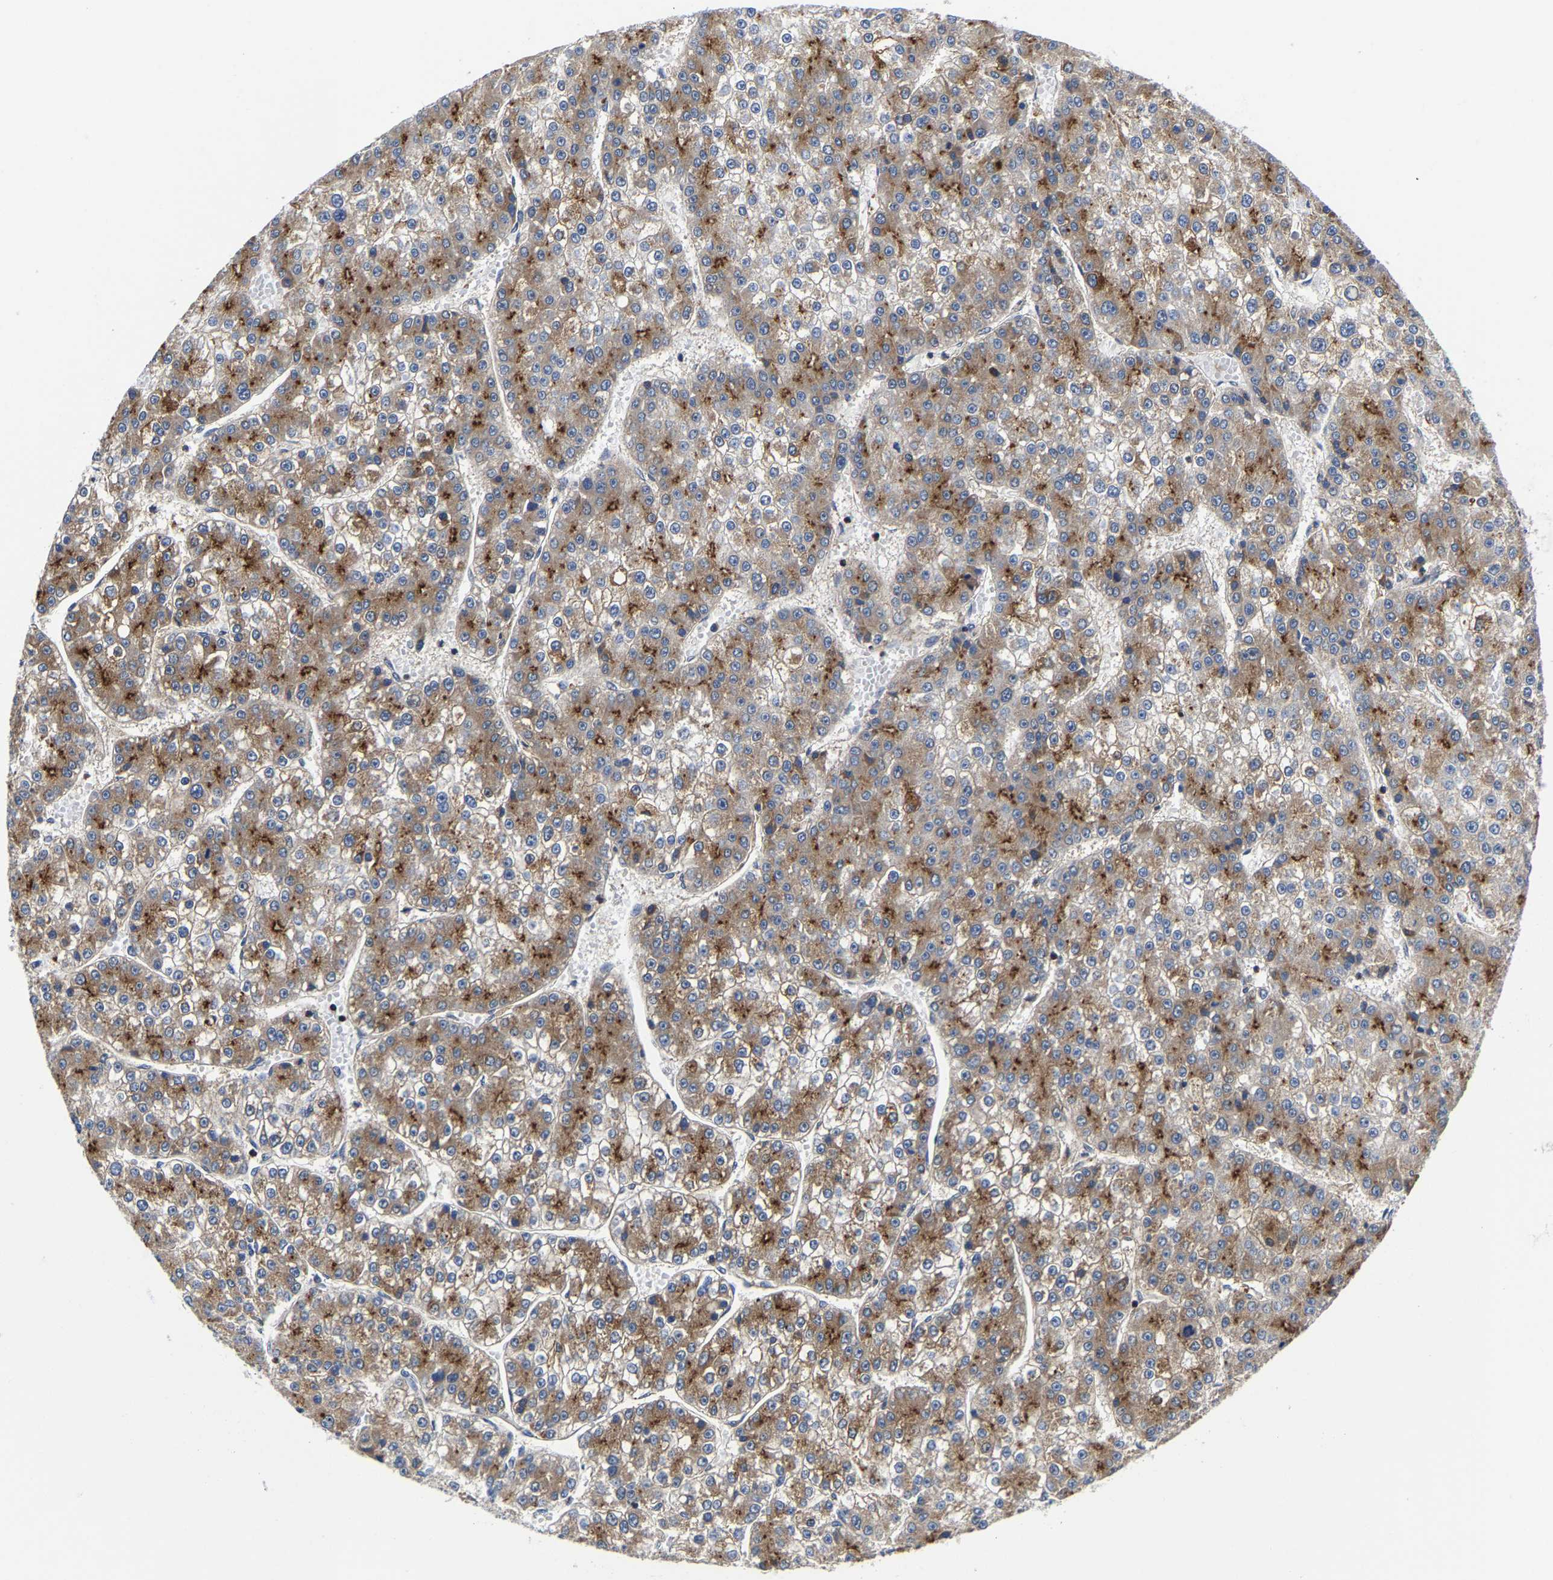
{"staining": {"intensity": "moderate", "quantity": ">75%", "location": "cytoplasmic/membranous"}, "tissue": "liver cancer", "cell_type": "Tumor cells", "image_type": "cancer", "snomed": [{"axis": "morphology", "description": "Carcinoma, Hepatocellular, NOS"}, {"axis": "topography", "description": "Liver"}], "caption": "Protein expression analysis of hepatocellular carcinoma (liver) reveals moderate cytoplasmic/membranous expression in about >75% of tumor cells.", "gene": "PFKFB3", "patient": {"sex": "female", "age": 73}}